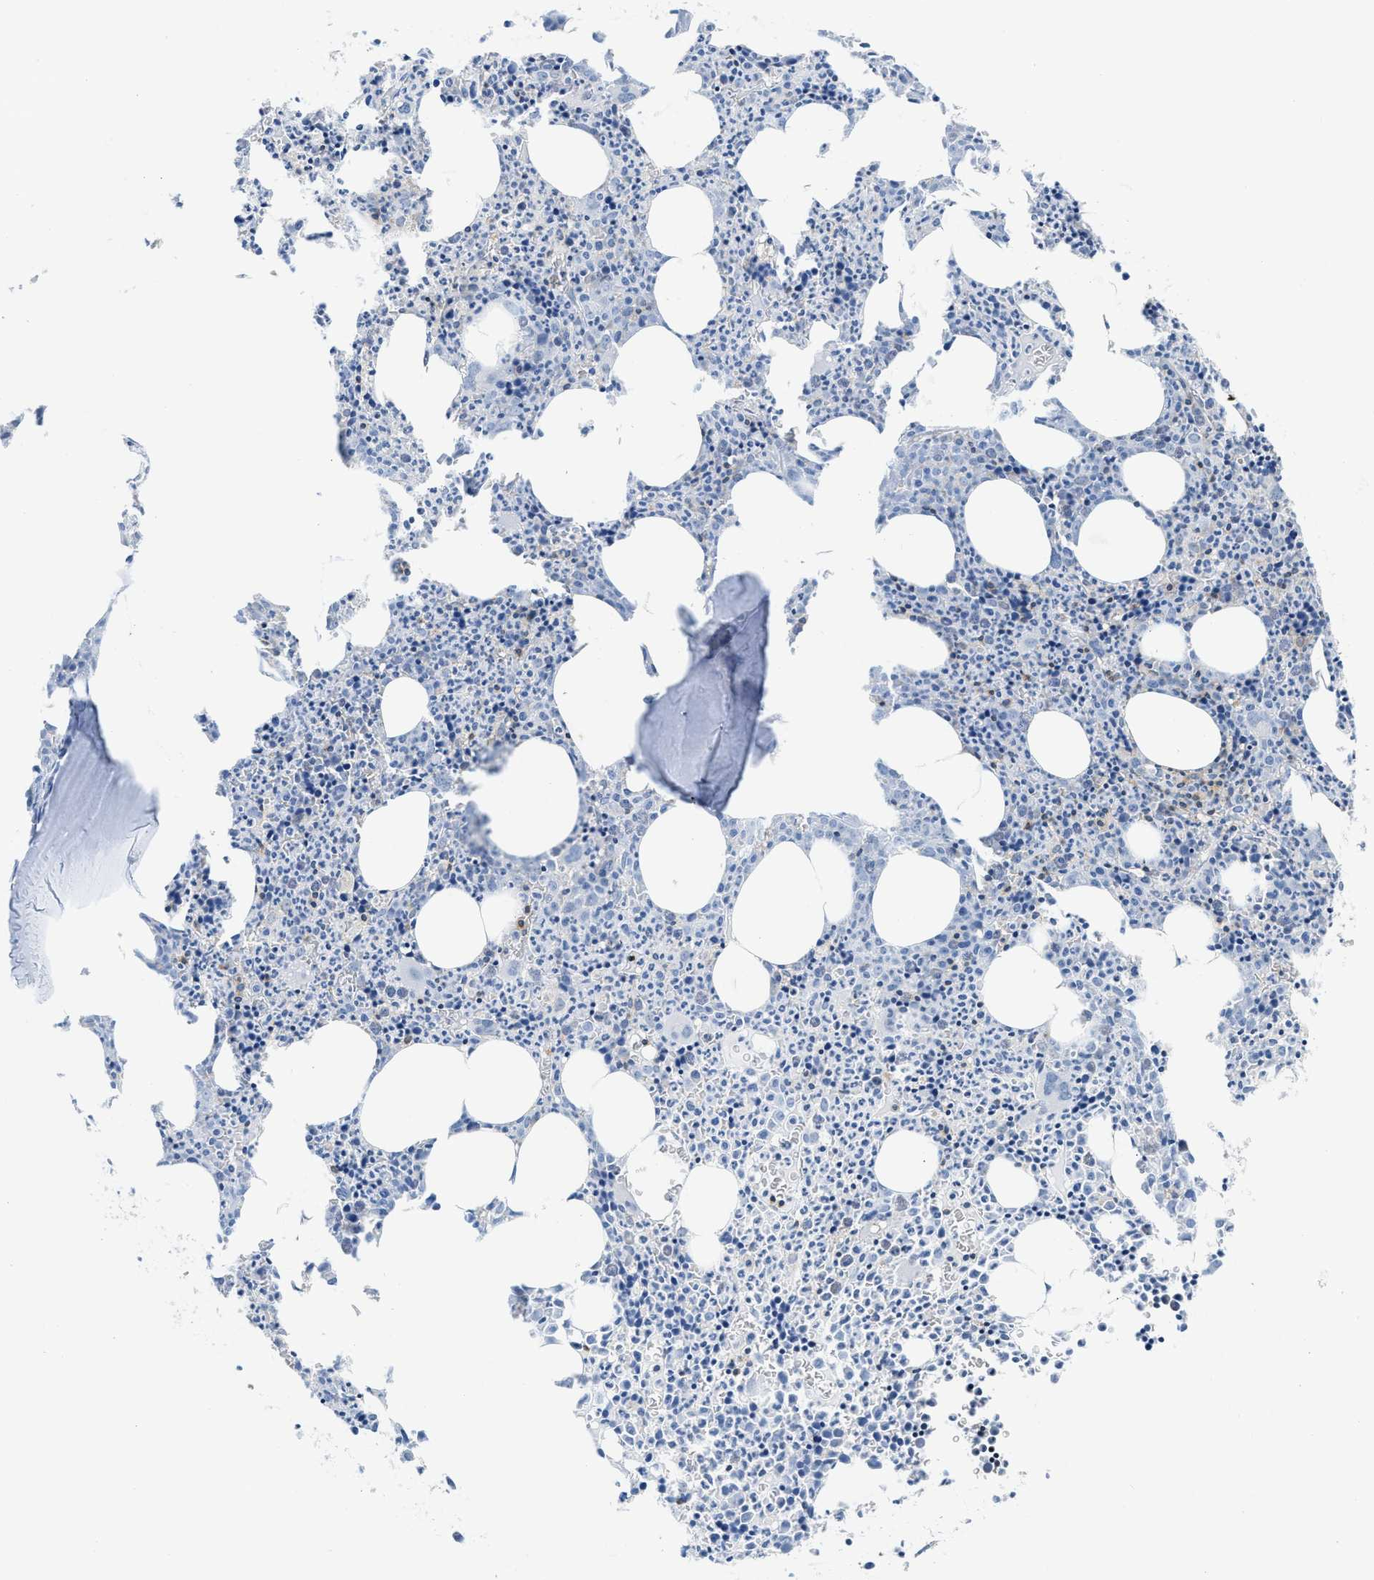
{"staining": {"intensity": "negative", "quantity": "none", "location": "none"}, "tissue": "bone marrow", "cell_type": "Hematopoietic cells", "image_type": "normal", "snomed": [{"axis": "morphology", "description": "Normal tissue, NOS"}, {"axis": "morphology", "description": "Inflammation, NOS"}, {"axis": "topography", "description": "Bone marrow"}], "caption": "The micrograph demonstrates no staining of hematopoietic cells in normal bone marrow. (Stains: DAB (3,3'-diaminobenzidine) immunohistochemistry with hematoxylin counter stain, Microscopy: brightfield microscopy at high magnification).", "gene": "NFATC2", "patient": {"sex": "male", "age": 31}}